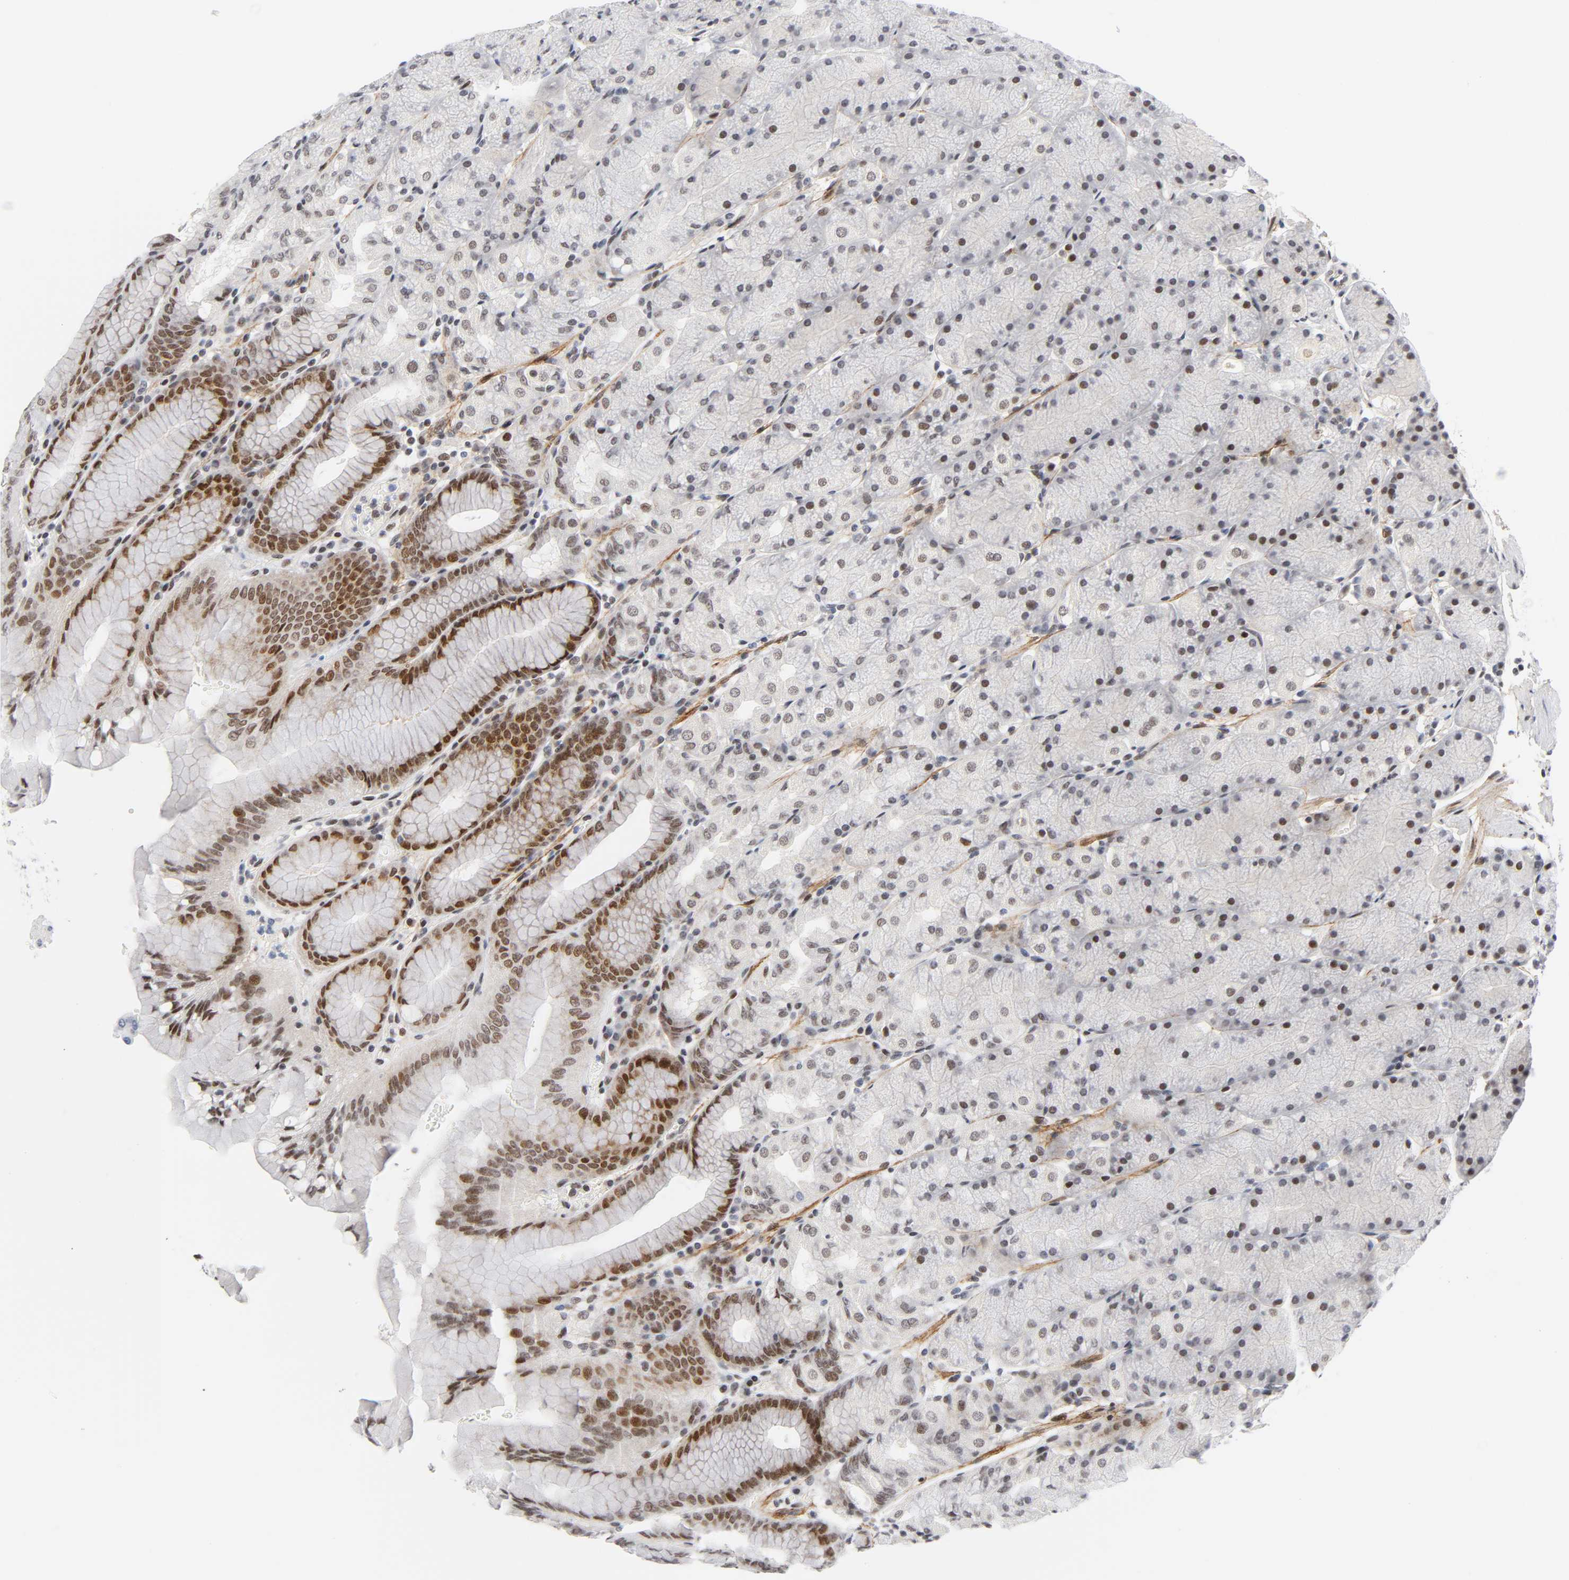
{"staining": {"intensity": "moderate", "quantity": "25%-75%", "location": "nuclear"}, "tissue": "stomach", "cell_type": "Glandular cells", "image_type": "normal", "snomed": [{"axis": "morphology", "description": "Normal tissue, NOS"}, {"axis": "topography", "description": "Stomach, upper"}, {"axis": "topography", "description": "Stomach"}], "caption": "Unremarkable stomach displays moderate nuclear expression in about 25%-75% of glandular cells, visualized by immunohistochemistry.", "gene": "DIDO1", "patient": {"sex": "male", "age": 76}}